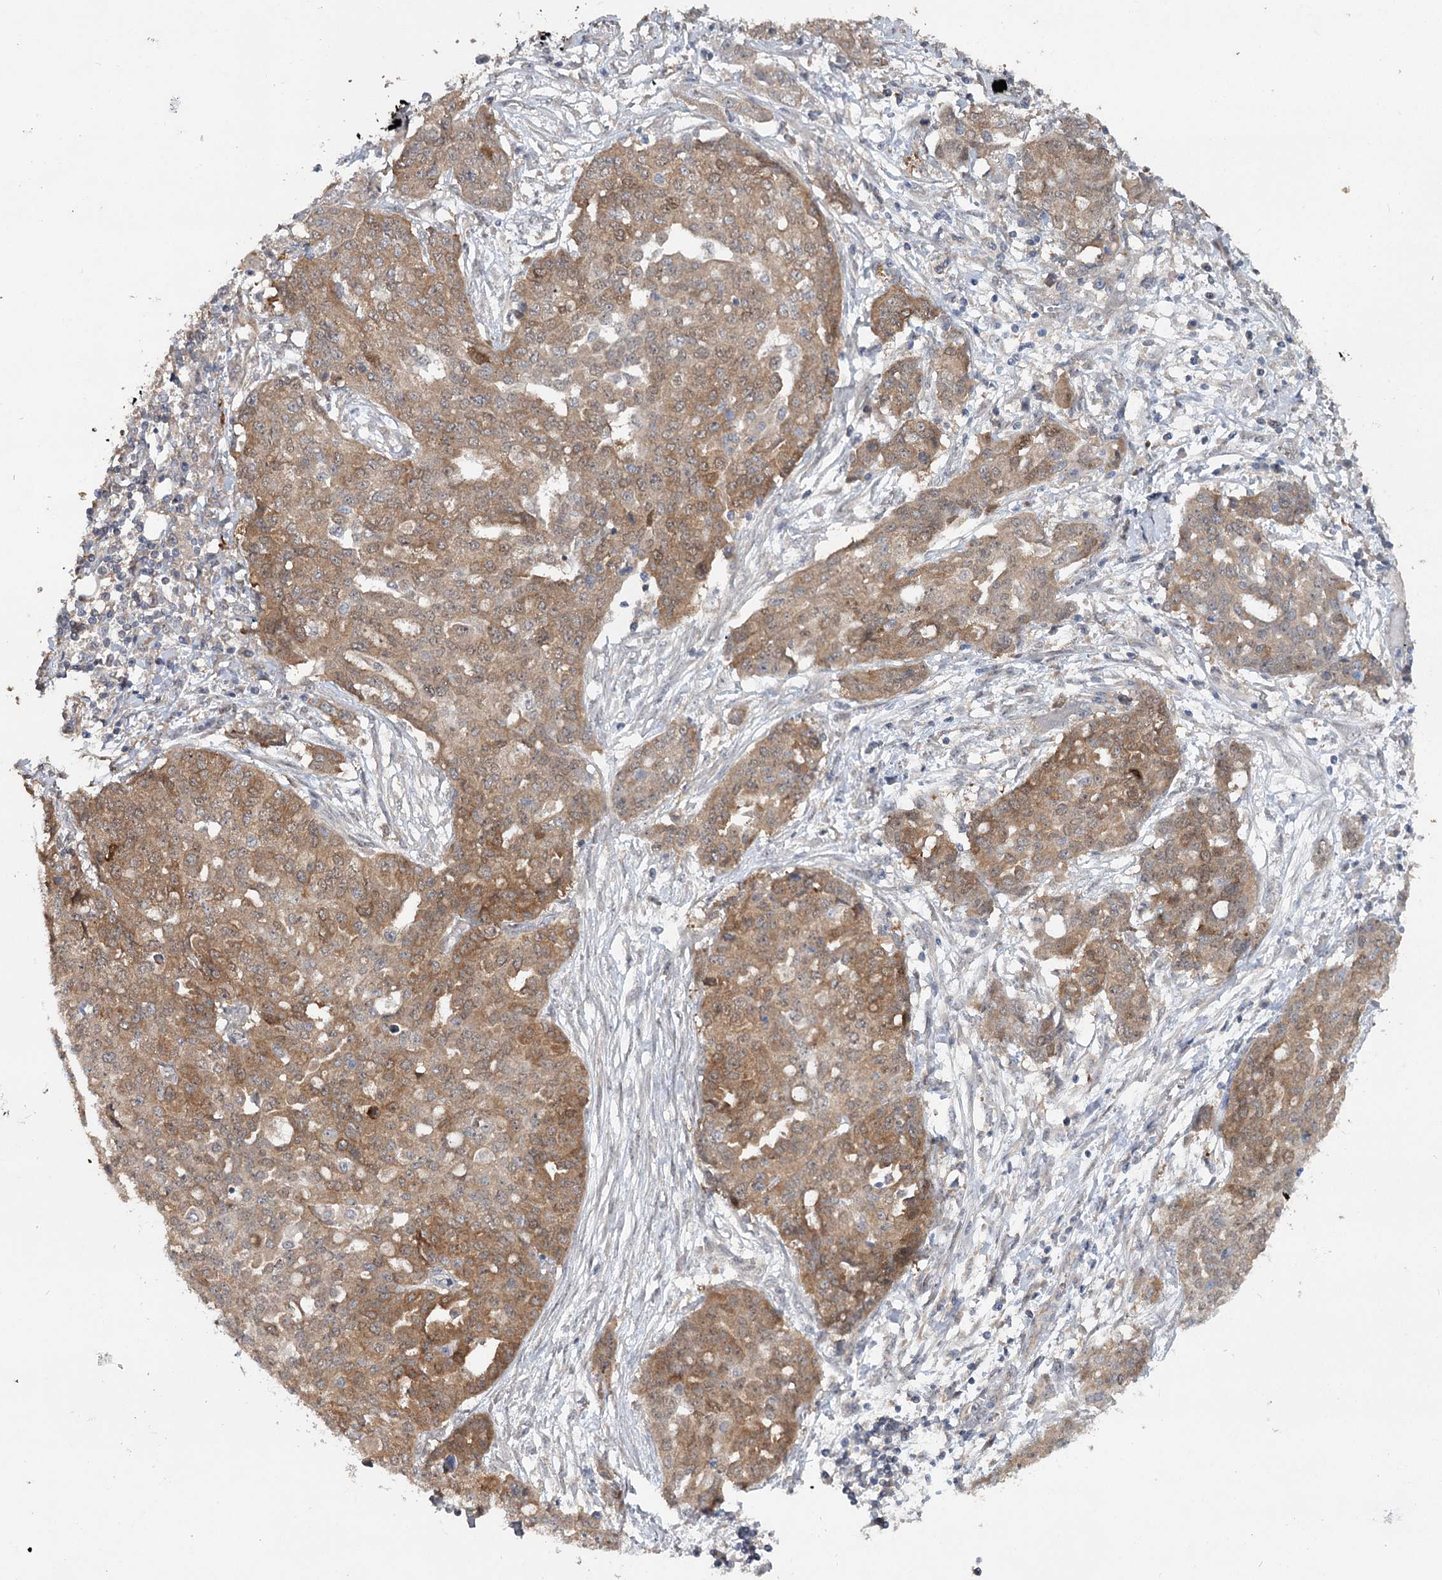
{"staining": {"intensity": "moderate", "quantity": ">75%", "location": "cytoplasmic/membranous"}, "tissue": "ovarian cancer", "cell_type": "Tumor cells", "image_type": "cancer", "snomed": [{"axis": "morphology", "description": "Cystadenocarcinoma, serous, NOS"}, {"axis": "topography", "description": "Soft tissue"}, {"axis": "topography", "description": "Ovary"}], "caption": "The micrograph exhibits staining of ovarian cancer (serous cystadenocarcinoma), revealing moderate cytoplasmic/membranous protein positivity (brown color) within tumor cells.", "gene": "MAP3K13", "patient": {"sex": "female", "age": 57}}